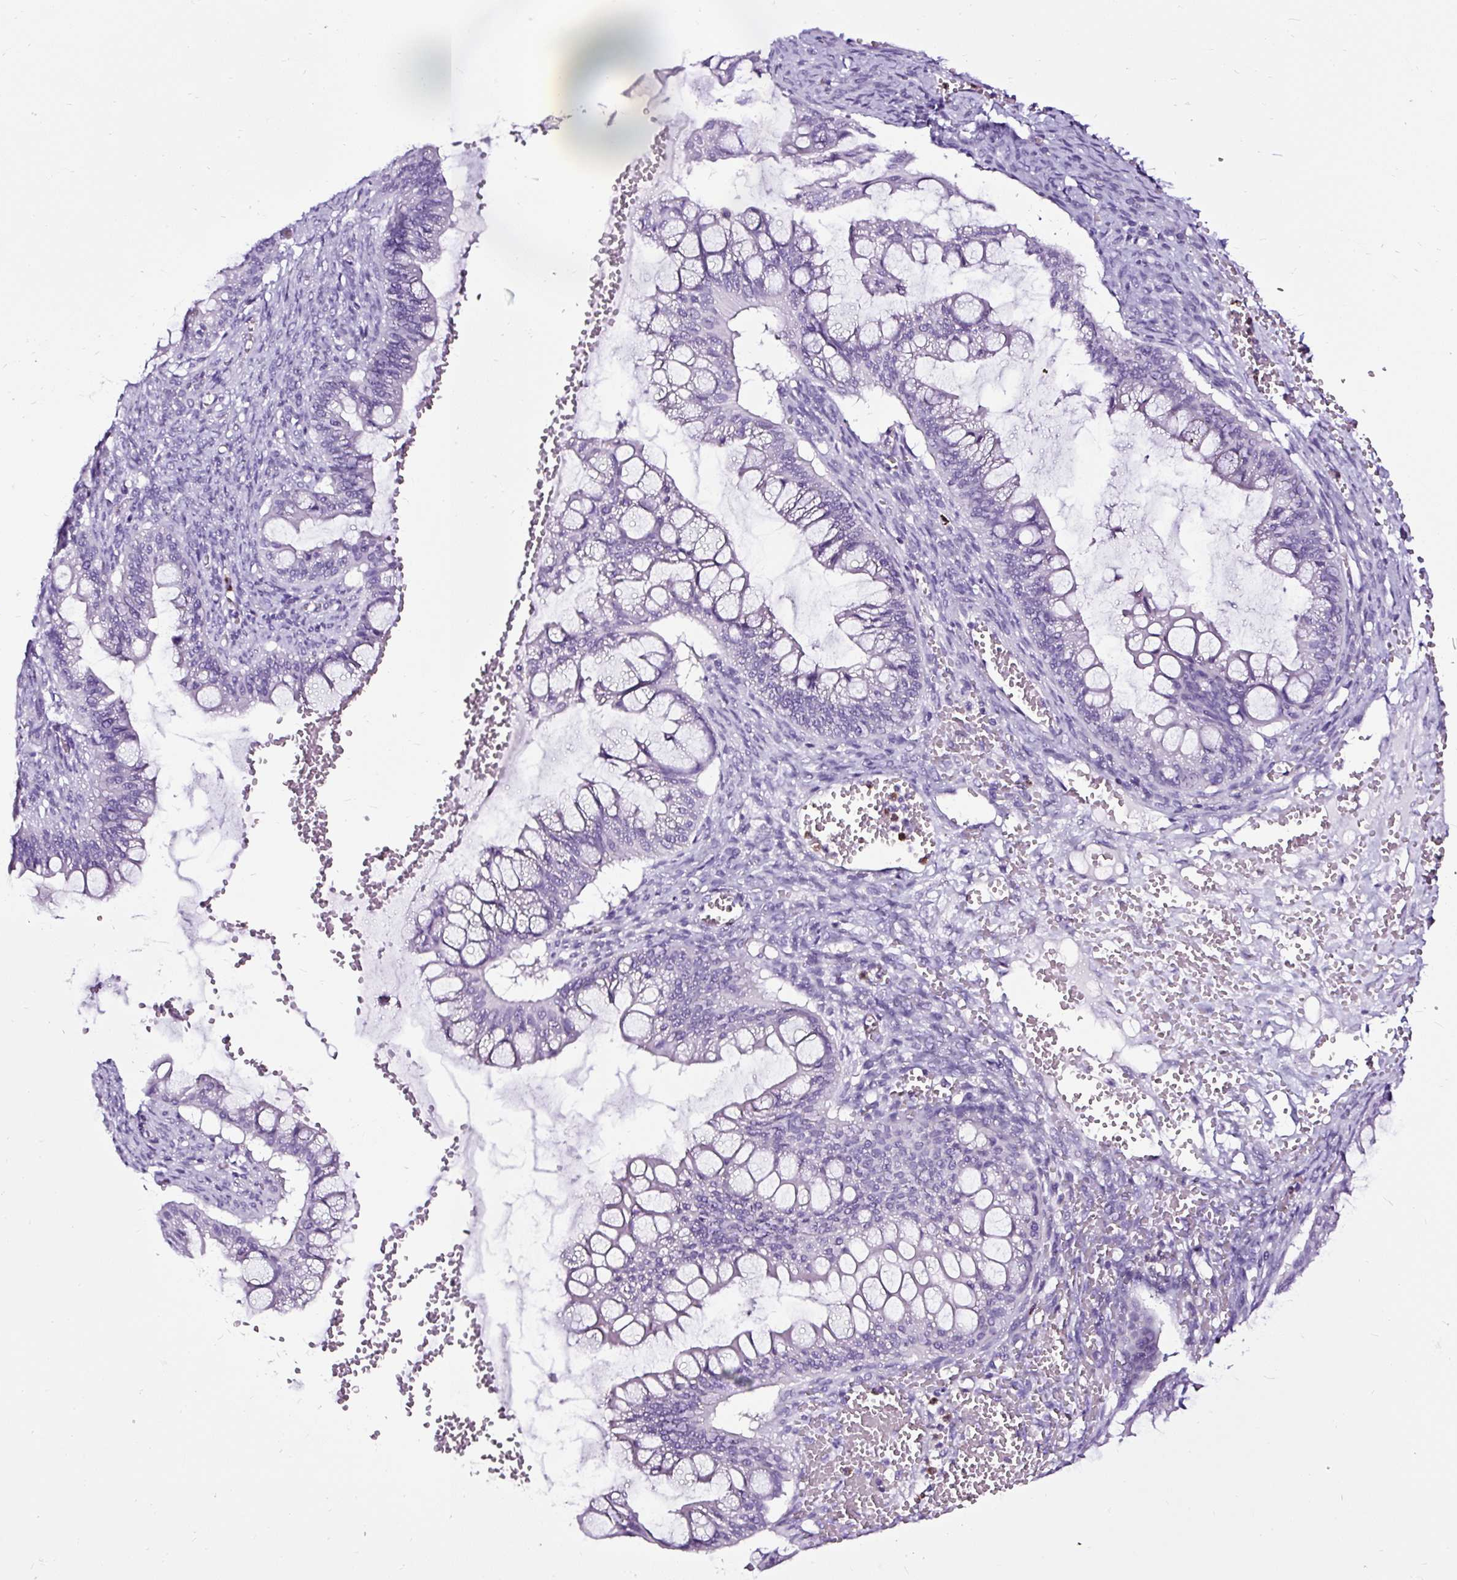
{"staining": {"intensity": "negative", "quantity": "none", "location": "none"}, "tissue": "ovarian cancer", "cell_type": "Tumor cells", "image_type": "cancer", "snomed": [{"axis": "morphology", "description": "Cystadenocarcinoma, mucinous, NOS"}, {"axis": "topography", "description": "Ovary"}], "caption": "This is an IHC image of human ovarian cancer. There is no expression in tumor cells.", "gene": "SLC7A8", "patient": {"sex": "female", "age": 73}}